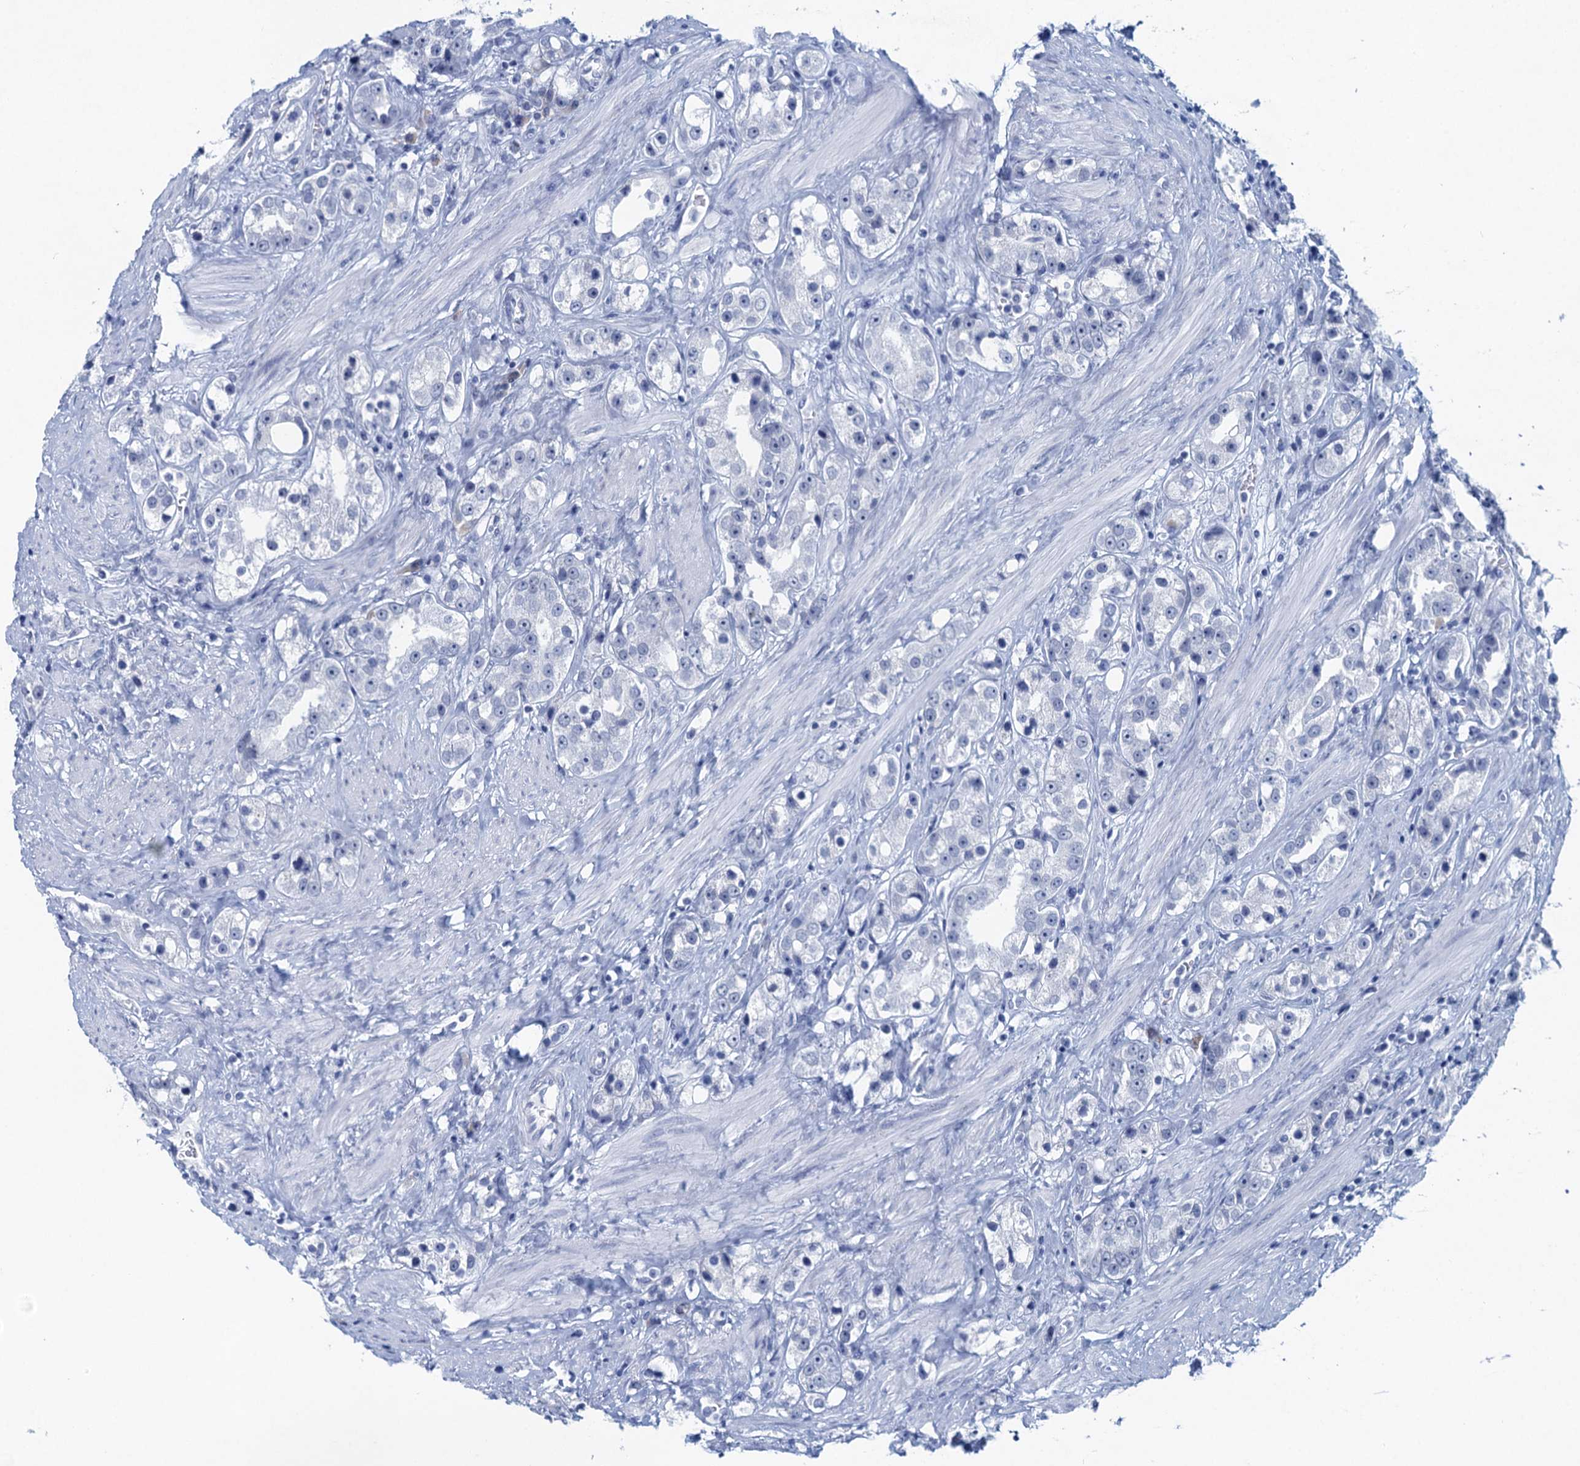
{"staining": {"intensity": "negative", "quantity": "none", "location": "none"}, "tissue": "prostate cancer", "cell_type": "Tumor cells", "image_type": "cancer", "snomed": [{"axis": "morphology", "description": "Adenocarcinoma, NOS"}, {"axis": "topography", "description": "Prostate"}], "caption": "Human adenocarcinoma (prostate) stained for a protein using IHC exhibits no staining in tumor cells.", "gene": "HAPSTR1", "patient": {"sex": "male", "age": 79}}